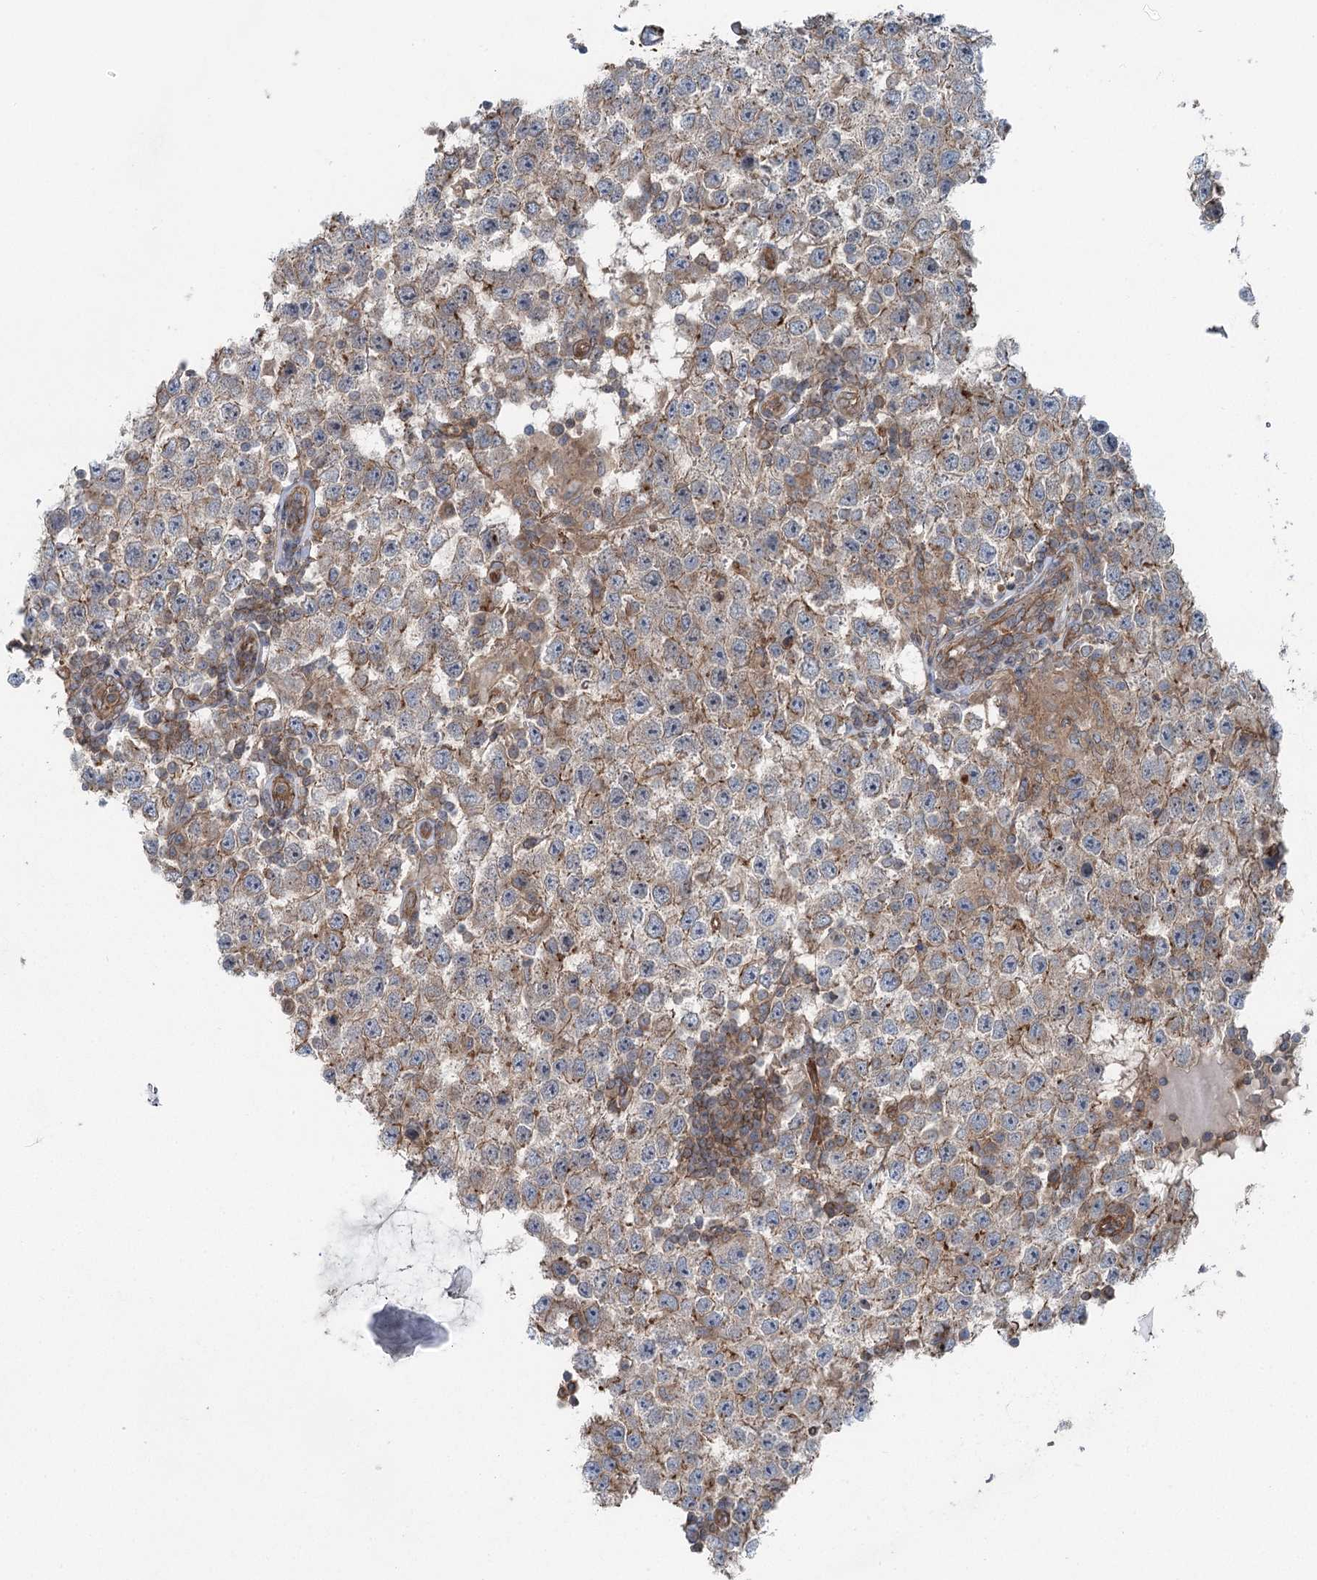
{"staining": {"intensity": "moderate", "quantity": "<25%", "location": "cytoplasmic/membranous"}, "tissue": "testis cancer", "cell_type": "Tumor cells", "image_type": "cancer", "snomed": [{"axis": "morphology", "description": "Normal tissue, NOS"}, {"axis": "morphology", "description": "Urothelial carcinoma, High grade"}, {"axis": "morphology", "description": "Seminoma, NOS"}, {"axis": "morphology", "description": "Carcinoma, Embryonal, NOS"}, {"axis": "topography", "description": "Urinary bladder"}, {"axis": "topography", "description": "Testis"}], "caption": "Approximately <25% of tumor cells in human seminoma (testis) show moderate cytoplasmic/membranous protein staining as visualized by brown immunohistochemical staining.", "gene": "IQSEC1", "patient": {"sex": "male", "age": 41}}